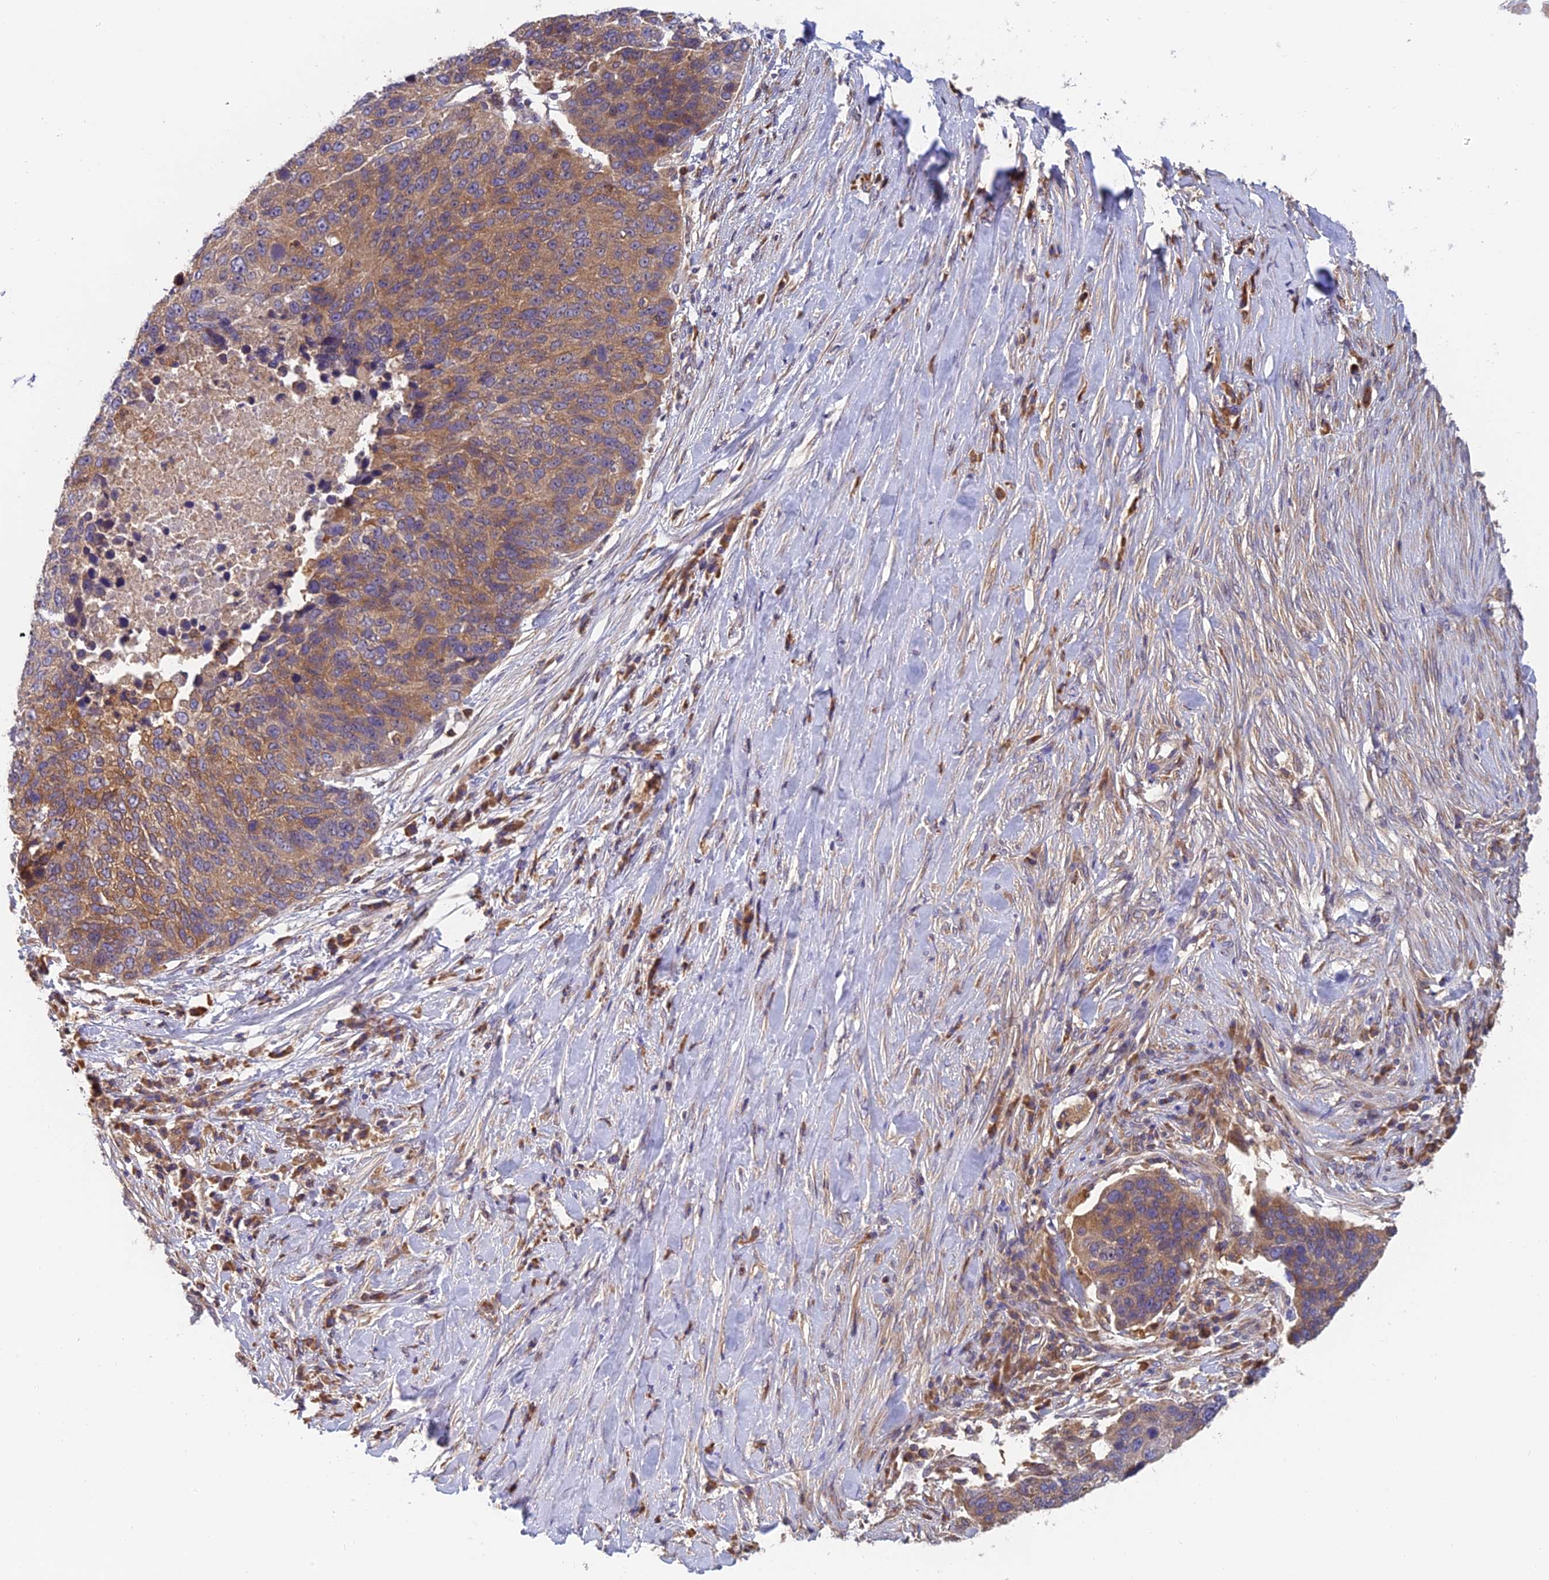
{"staining": {"intensity": "moderate", "quantity": "25%-75%", "location": "cytoplasmic/membranous"}, "tissue": "lung cancer", "cell_type": "Tumor cells", "image_type": "cancer", "snomed": [{"axis": "morphology", "description": "Normal tissue, NOS"}, {"axis": "morphology", "description": "Squamous cell carcinoma, NOS"}, {"axis": "topography", "description": "Lymph node"}, {"axis": "topography", "description": "Lung"}], "caption": "An immunohistochemistry (IHC) photomicrograph of tumor tissue is shown. Protein staining in brown highlights moderate cytoplasmic/membranous positivity in lung cancer (squamous cell carcinoma) within tumor cells. (IHC, brightfield microscopy, high magnification).", "gene": "IPO5", "patient": {"sex": "male", "age": 66}}